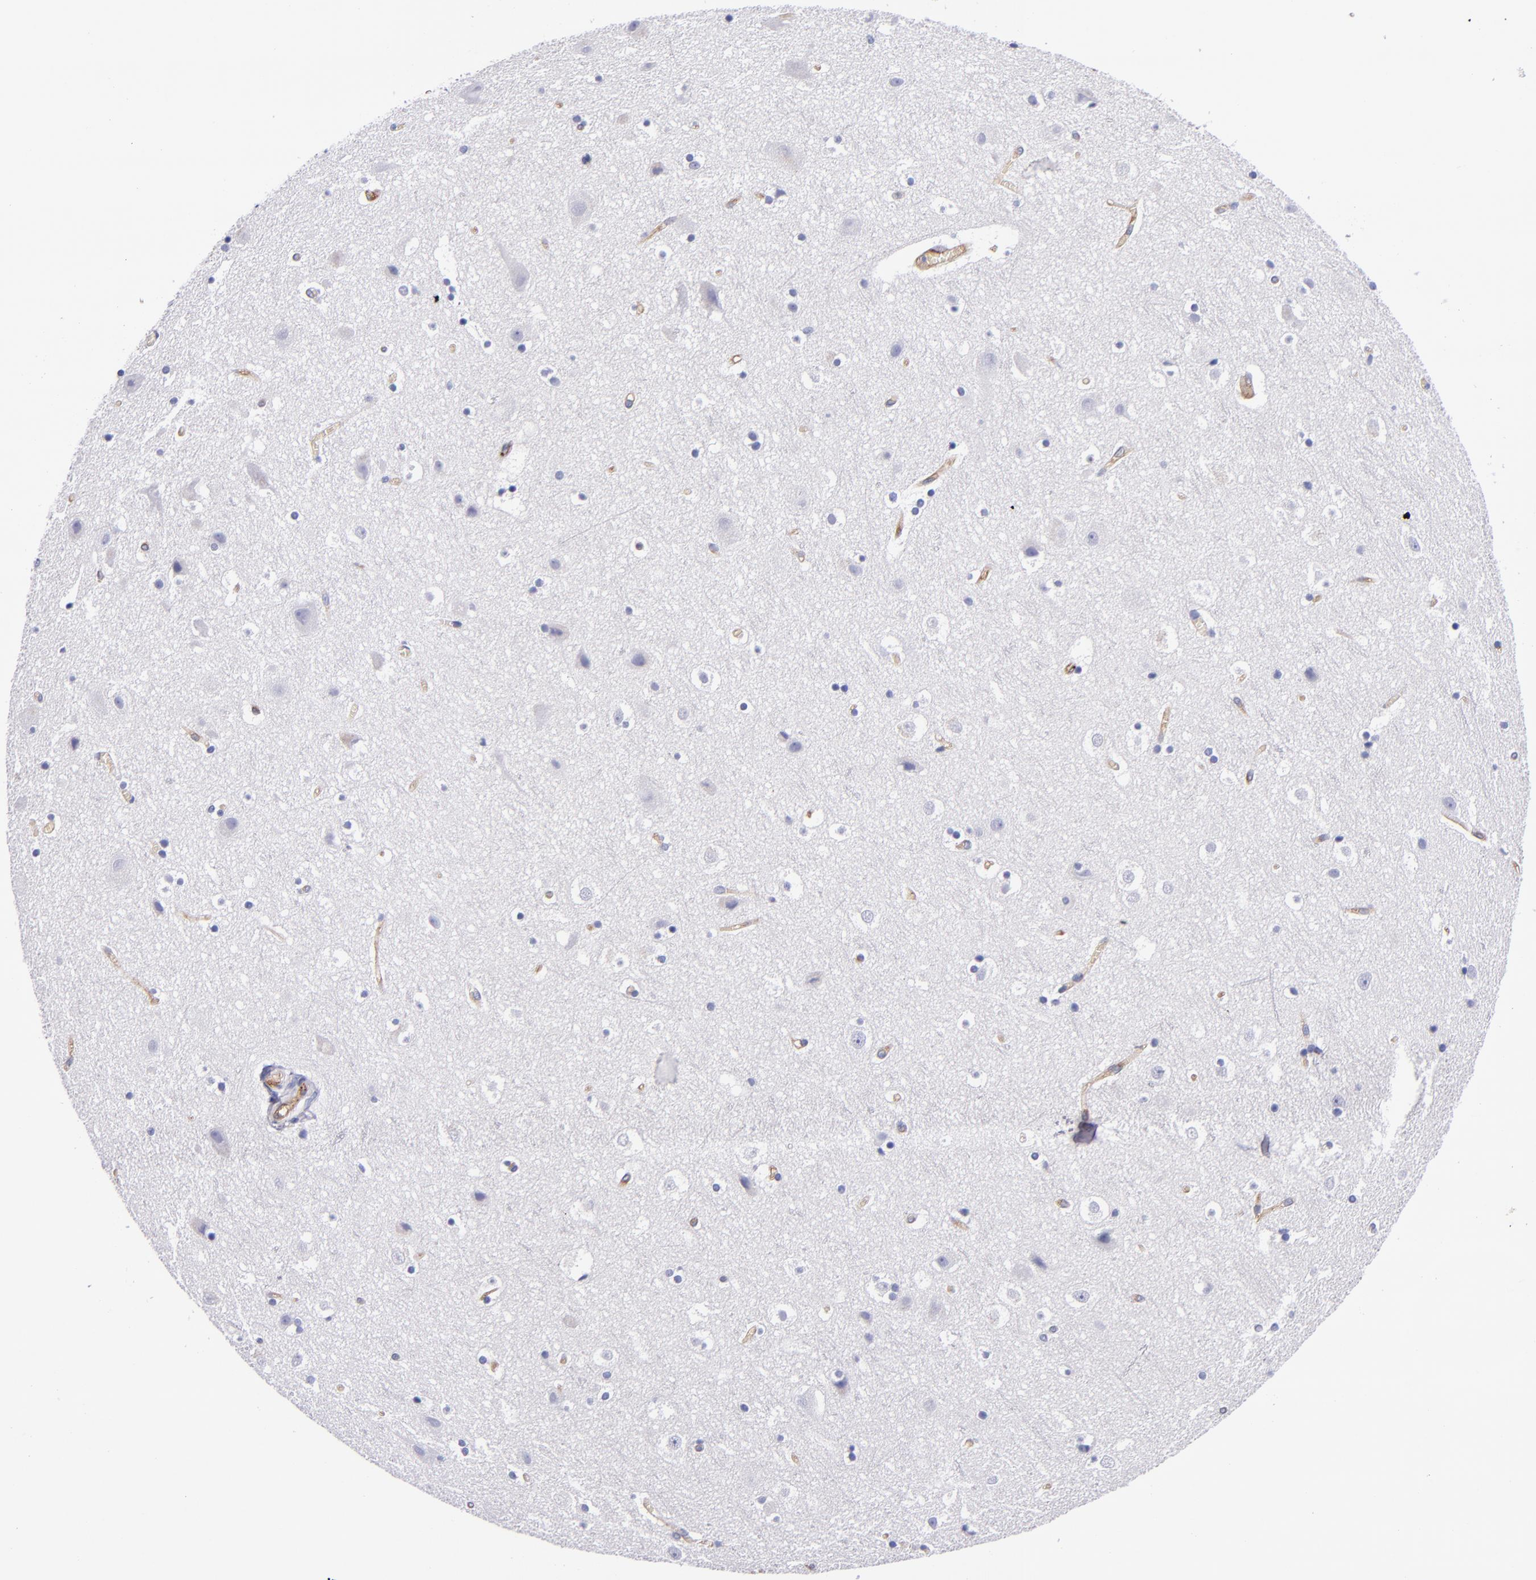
{"staining": {"intensity": "negative", "quantity": "none", "location": "none"}, "tissue": "cerebral cortex", "cell_type": "Endothelial cells", "image_type": "normal", "snomed": [{"axis": "morphology", "description": "Normal tissue, NOS"}, {"axis": "topography", "description": "Cerebral cortex"}], "caption": "Image shows no protein positivity in endothelial cells of unremarkable cerebral cortex.", "gene": "NOS3", "patient": {"sex": "male", "age": 45}}